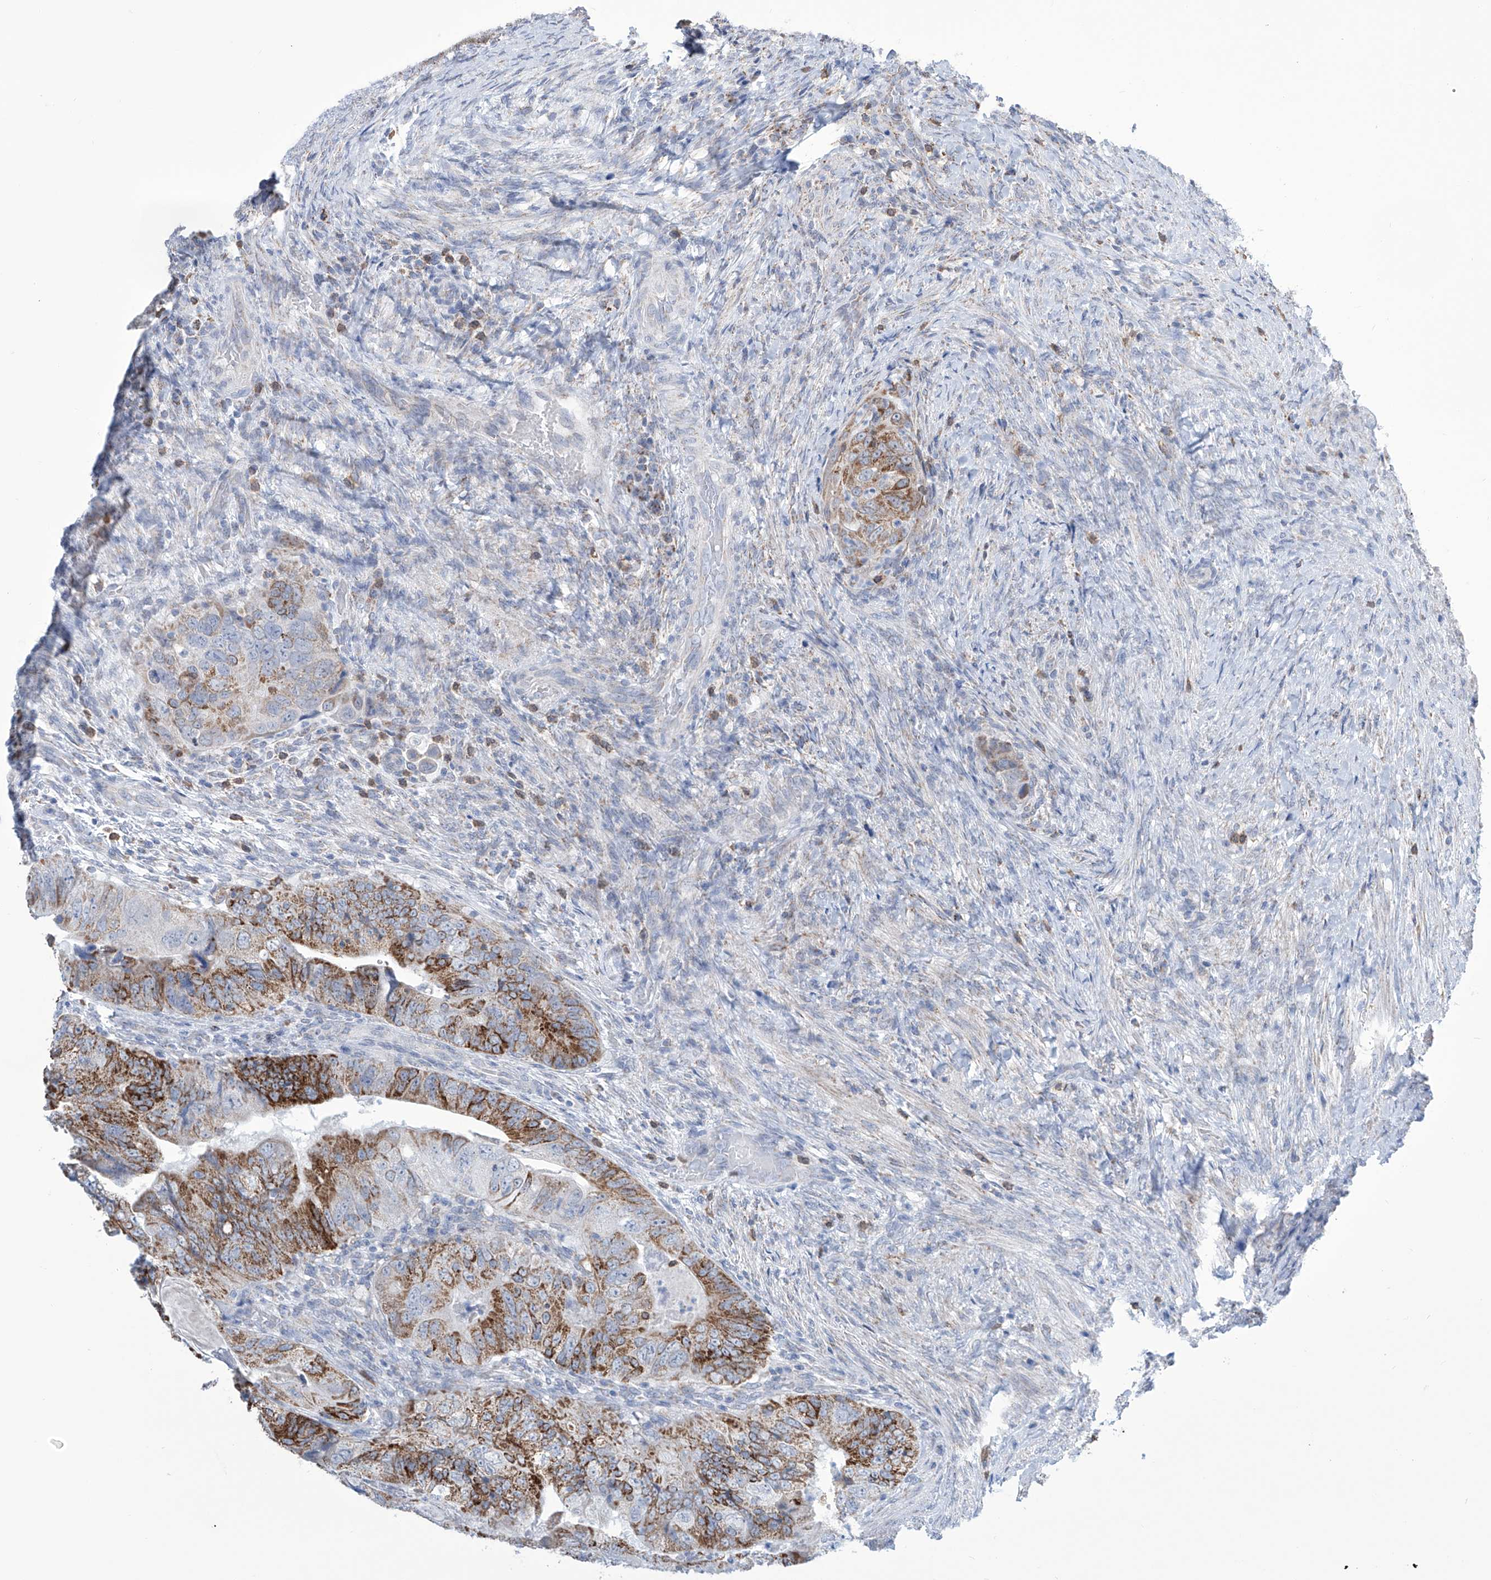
{"staining": {"intensity": "moderate", "quantity": "25%-75%", "location": "cytoplasmic/membranous"}, "tissue": "colorectal cancer", "cell_type": "Tumor cells", "image_type": "cancer", "snomed": [{"axis": "morphology", "description": "Adenocarcinoma, NOS"}, {"axis": "topography", "description": "Rectum"}], "caption": "Immunohistochemistry (IHC) staining of adenocarcinoma (colorectal), which displays medium levels of moderate cytoplasmic/membranous expression in approximately 25%-75% of tumor cells indicating moderate cytoplasmic/membranous protein positivity. The staining was performed using DAB (brown) for protein detection and nuclei were counterstained in hematoxylin (blue).", "gene": "ALDH6A1", "patient": {"sex": "male", "age": 63}}